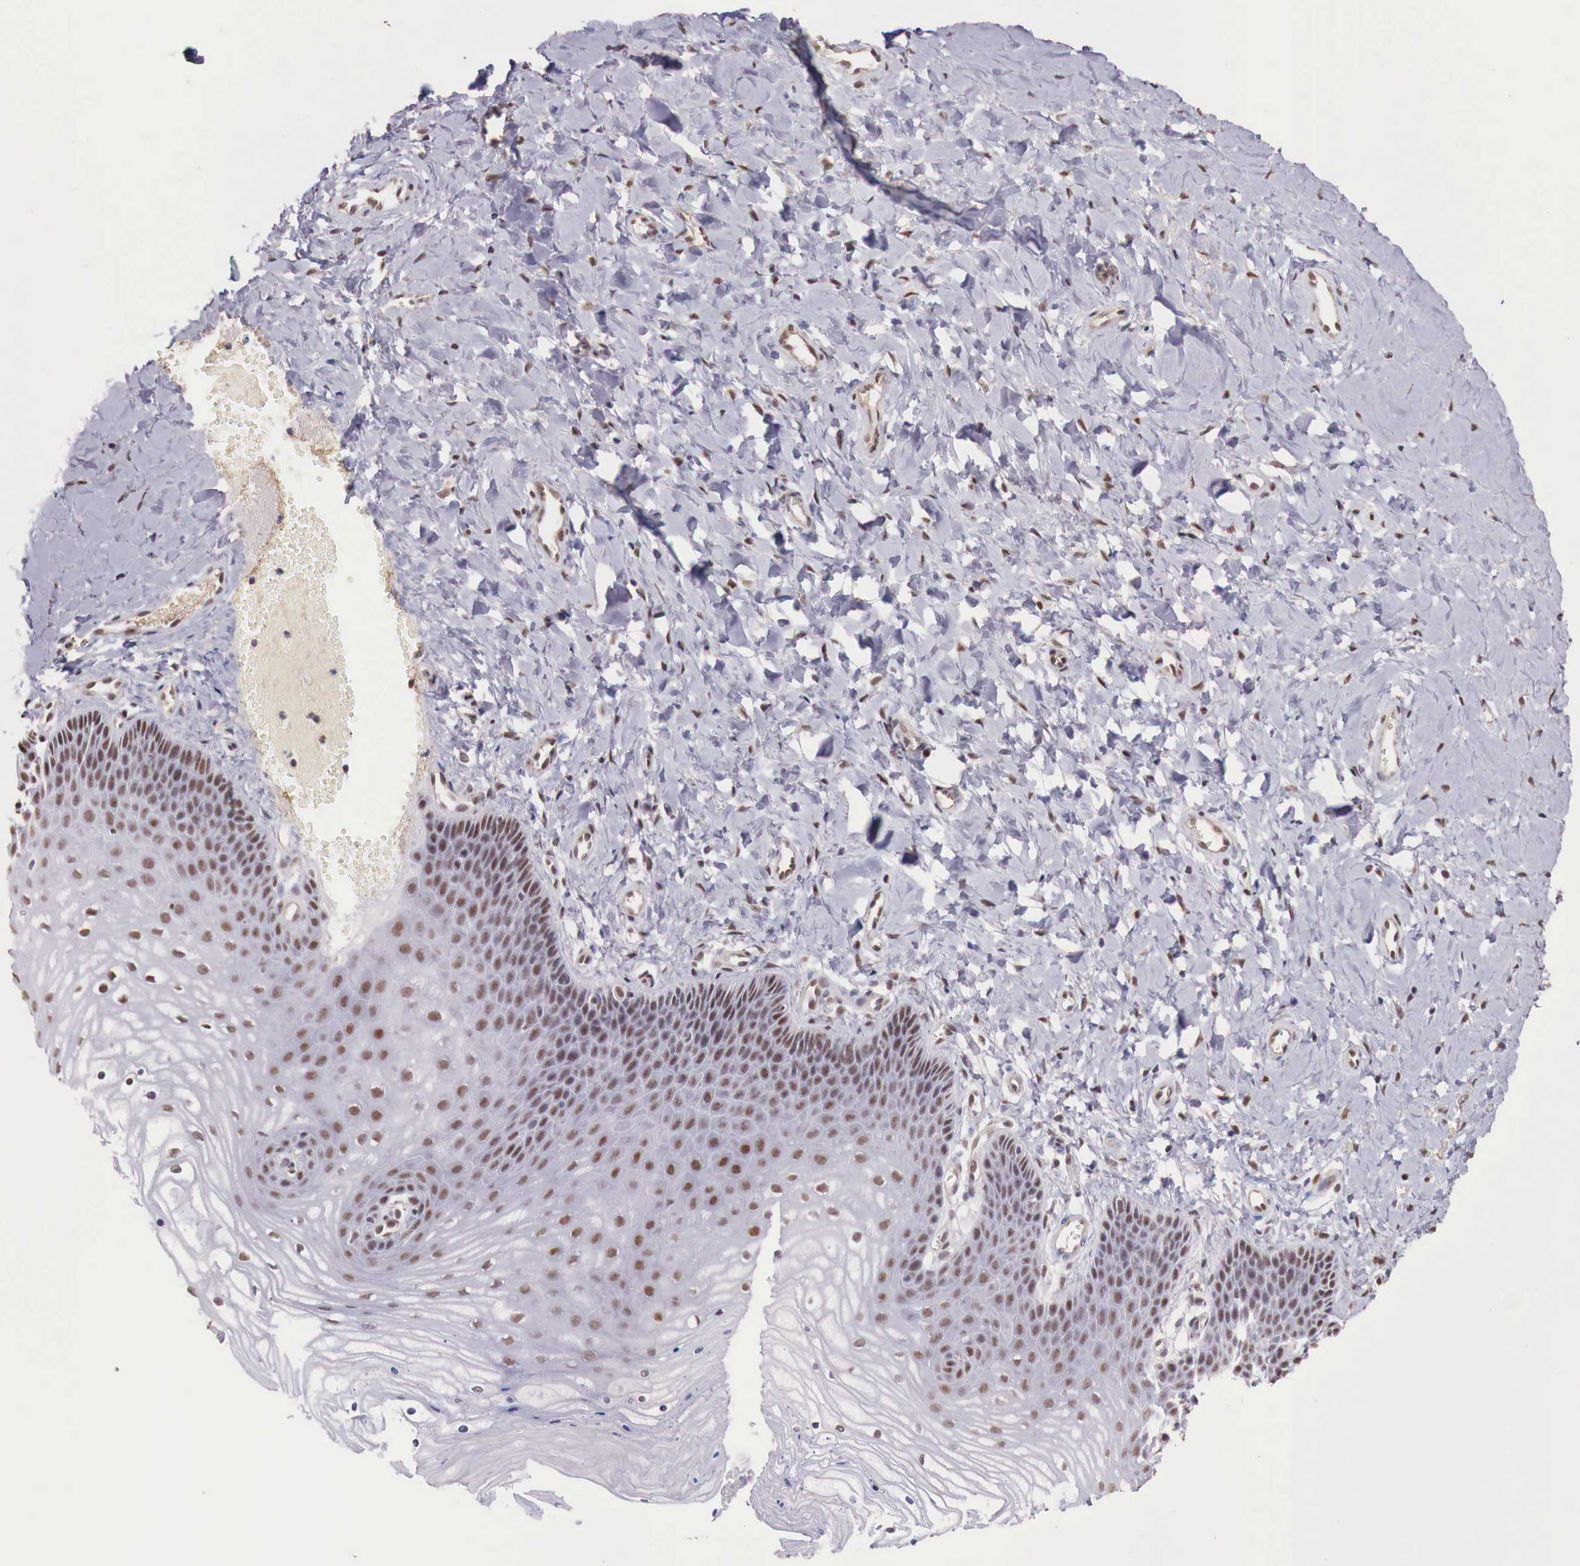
{"staining": {"intensity": "weak", "quantity": "25%-75%", "location": "nuclear"}, "tissue": "vagina", "cell_type": "Squamous epithelial cells", "image_type": "normal", "snomed": [{"axis": "morphology", "description": "Normal tissue, NOS"}, {"axis": "topography", "description": "Vagina"}], "caption": "Squamous epithelial cells demonstrate weak nuclear positivity in about 25%-75% of cells in normal vagina.", "gene": "FOXP2", "patient": {"sex": "female", "age": 68}}